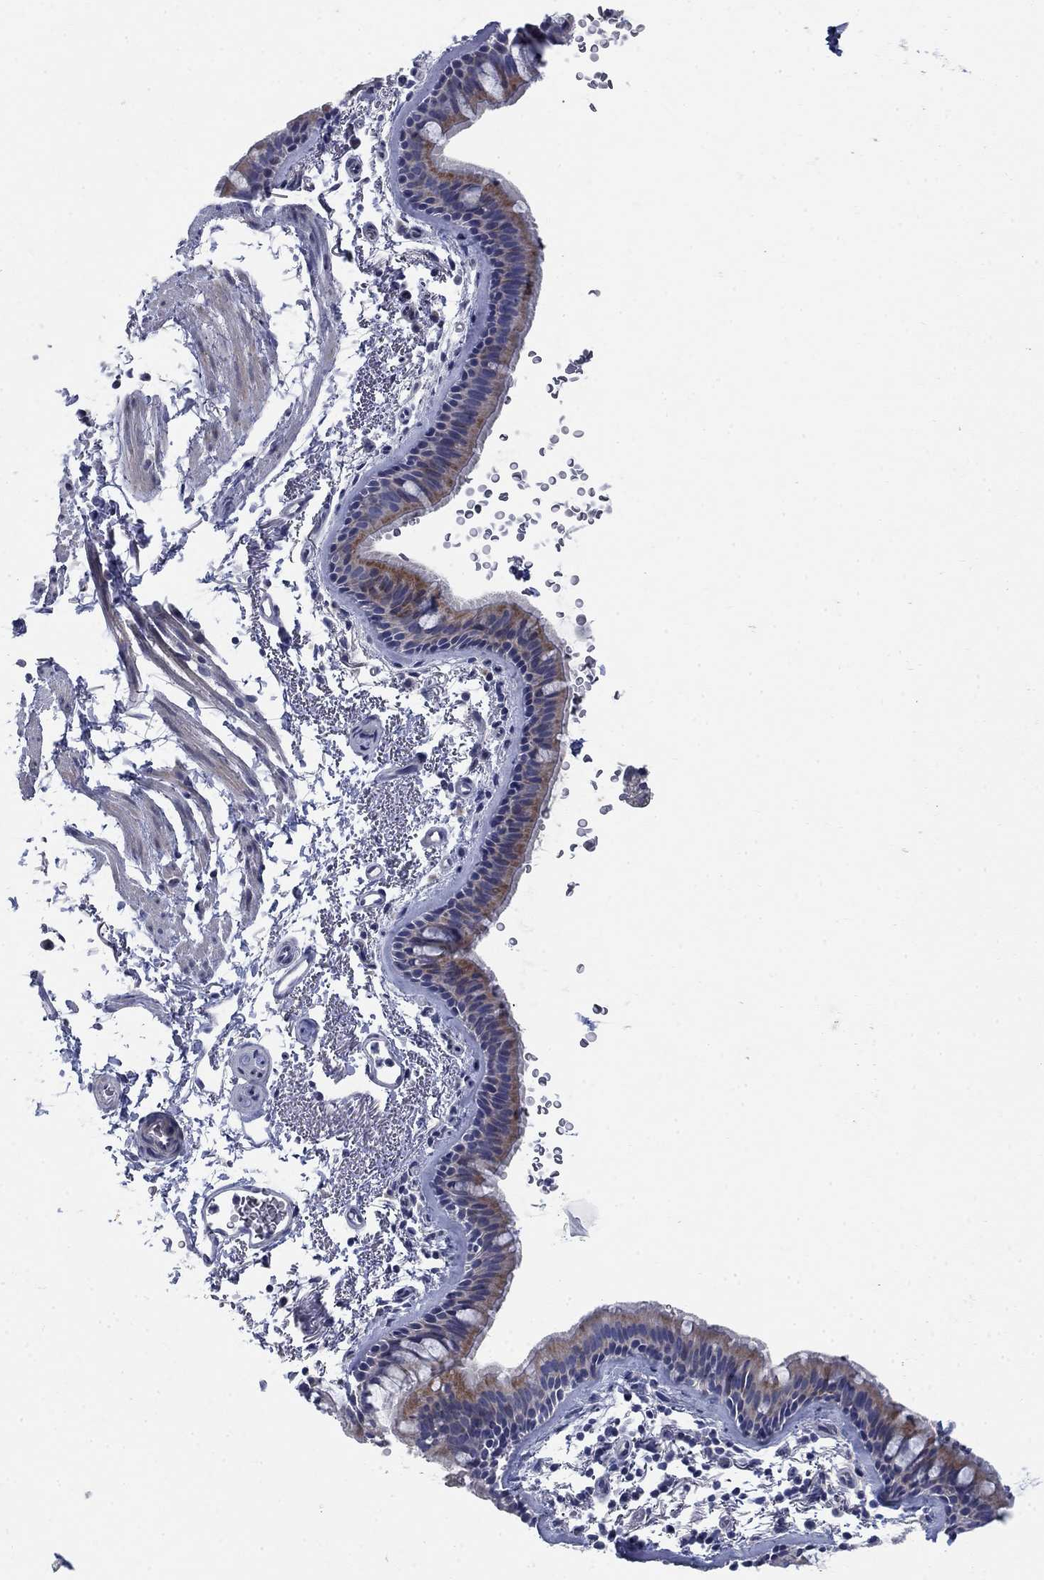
{"staining": {"intensity": "negative", "quantity": "none", "location": "none"}, "tissue": "bronchus", "cell_type": "Respiratory epithelial cells", "image_type": "normal", "snomed": [{"axis": "morphology", "description": "Normal tissue, NOS"}, {"axis": "topography", "description": "Lymph node"}, {"axis": "topography", "description": "Bronchus"}], "caption": "There is no significant expression in respiratory epithelial cells of bronchus.", "gene": "DNER", "patient": {"sex": "female", "age": 70}}